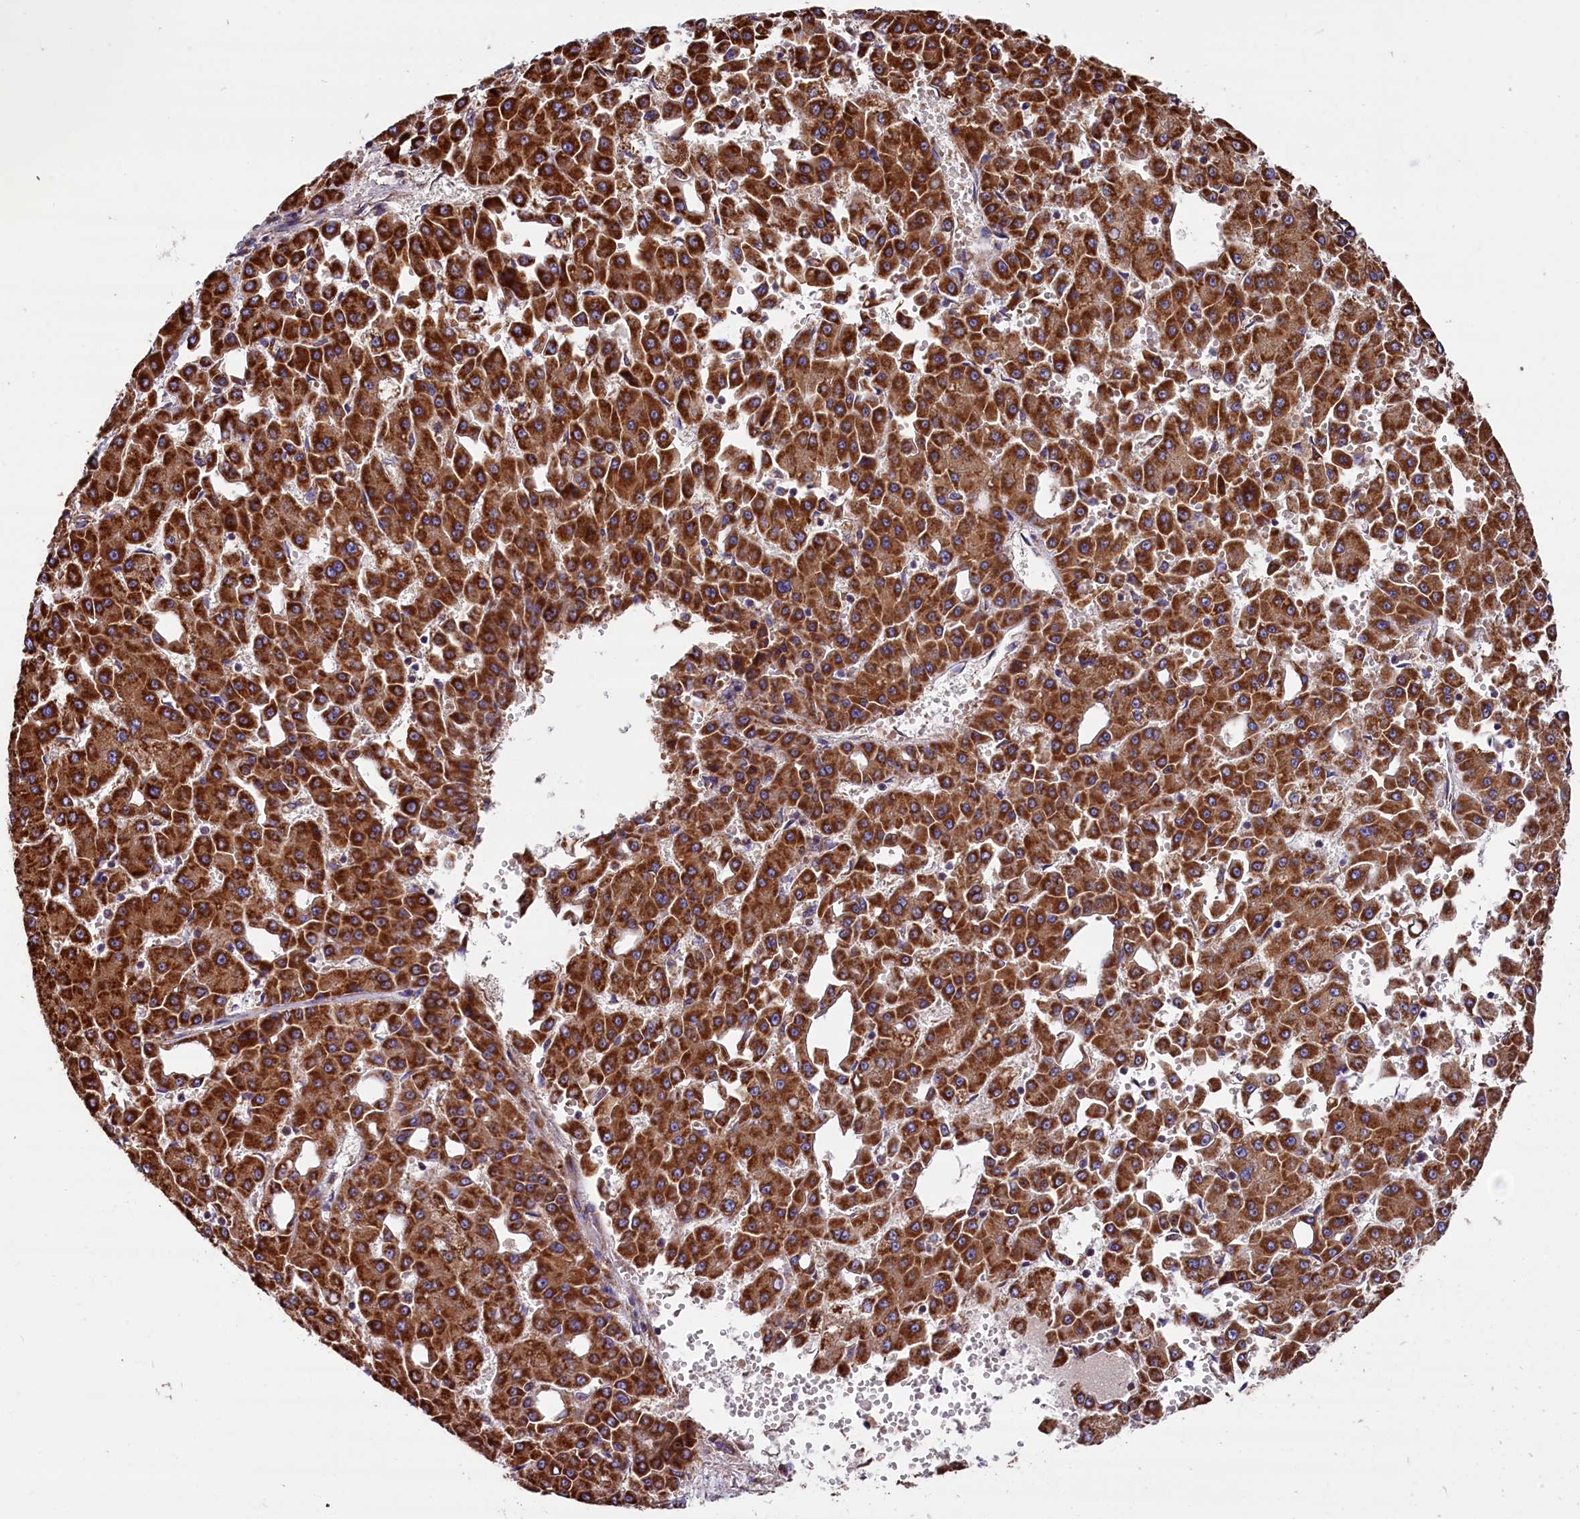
{"staining": {"intensity": "strong", "quantity": ">75%", "location": "cytoplasmic/membranous"}, "tissue": "liver cancer", "cell_type": "Tumor cells", "image_type": "cancer", "snomed": [{"axis": "morphology", "description": "Carcinoma, Hepatocellular, NOS"}, {"axis": "topography", "description": "Liver"}], "caption": "Protein analysis of liver hepatocellular carcinoma tissue demonstrates strong cytoplasmic/membranous staining in about >75% of tumor cells. (DAB (3,3'-diaminobenzidine) IHC, brown staining for protein, blue staining for nuclei).", "gene": "ZSWIM1", "patient": {"sex": "male", "age": 47}}